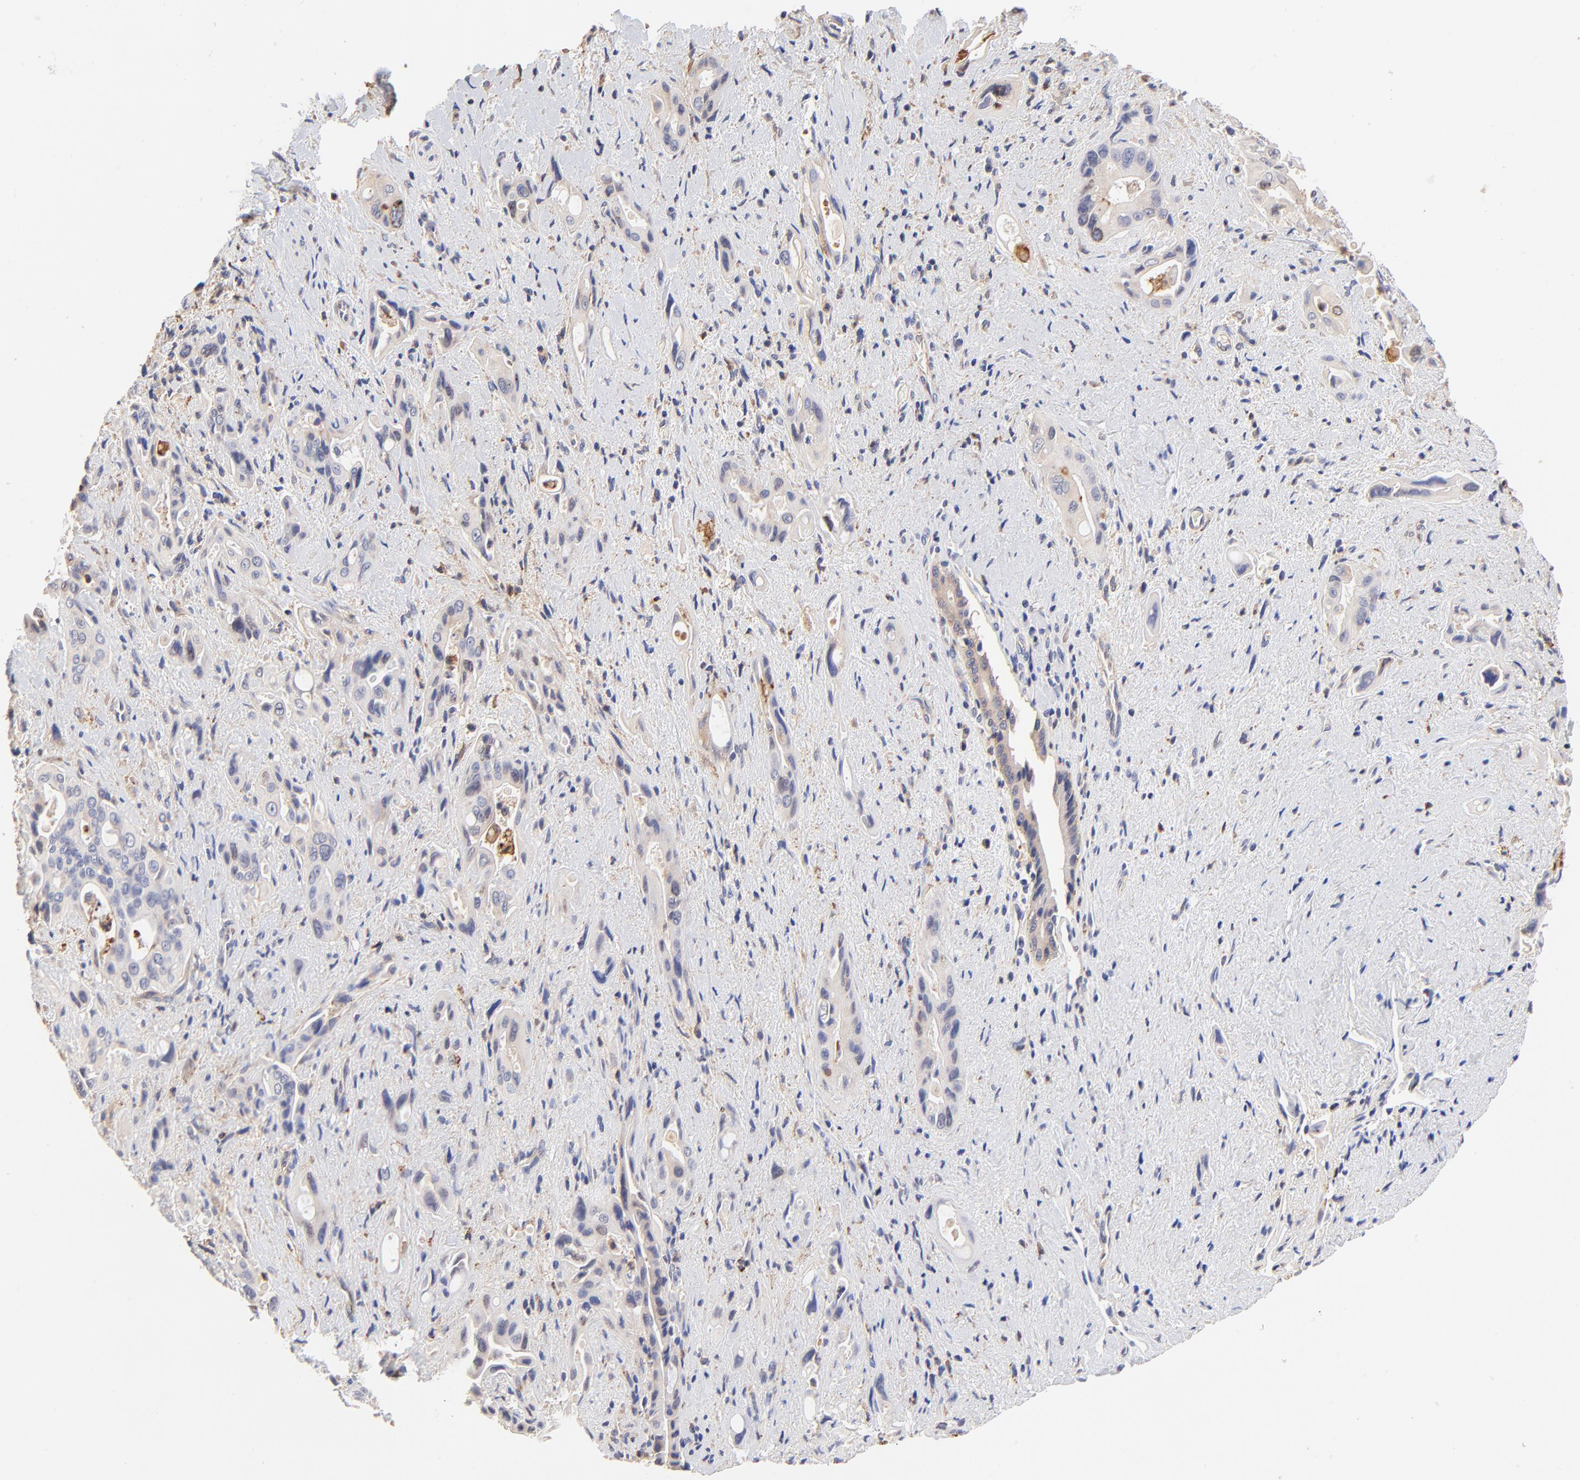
{"staining": {"intensity": "negative", "quantity": "none", "location": "none"}, "tissue": "pancreatic cancer", "cell_type": "Tumor cells", "image_type": "cancer", "snomed": [{"axis": "morphology", "description": "Adenocarcinoma, NOS"}, {"axis": "topography", "description": "Pancreas"}], "caption": "This is an IHC image of pancreatic adenocarcinoma. There is no expression in tumor cells.", "gene": "PTK7", "patient": {"sex": "male", "age": 77}}